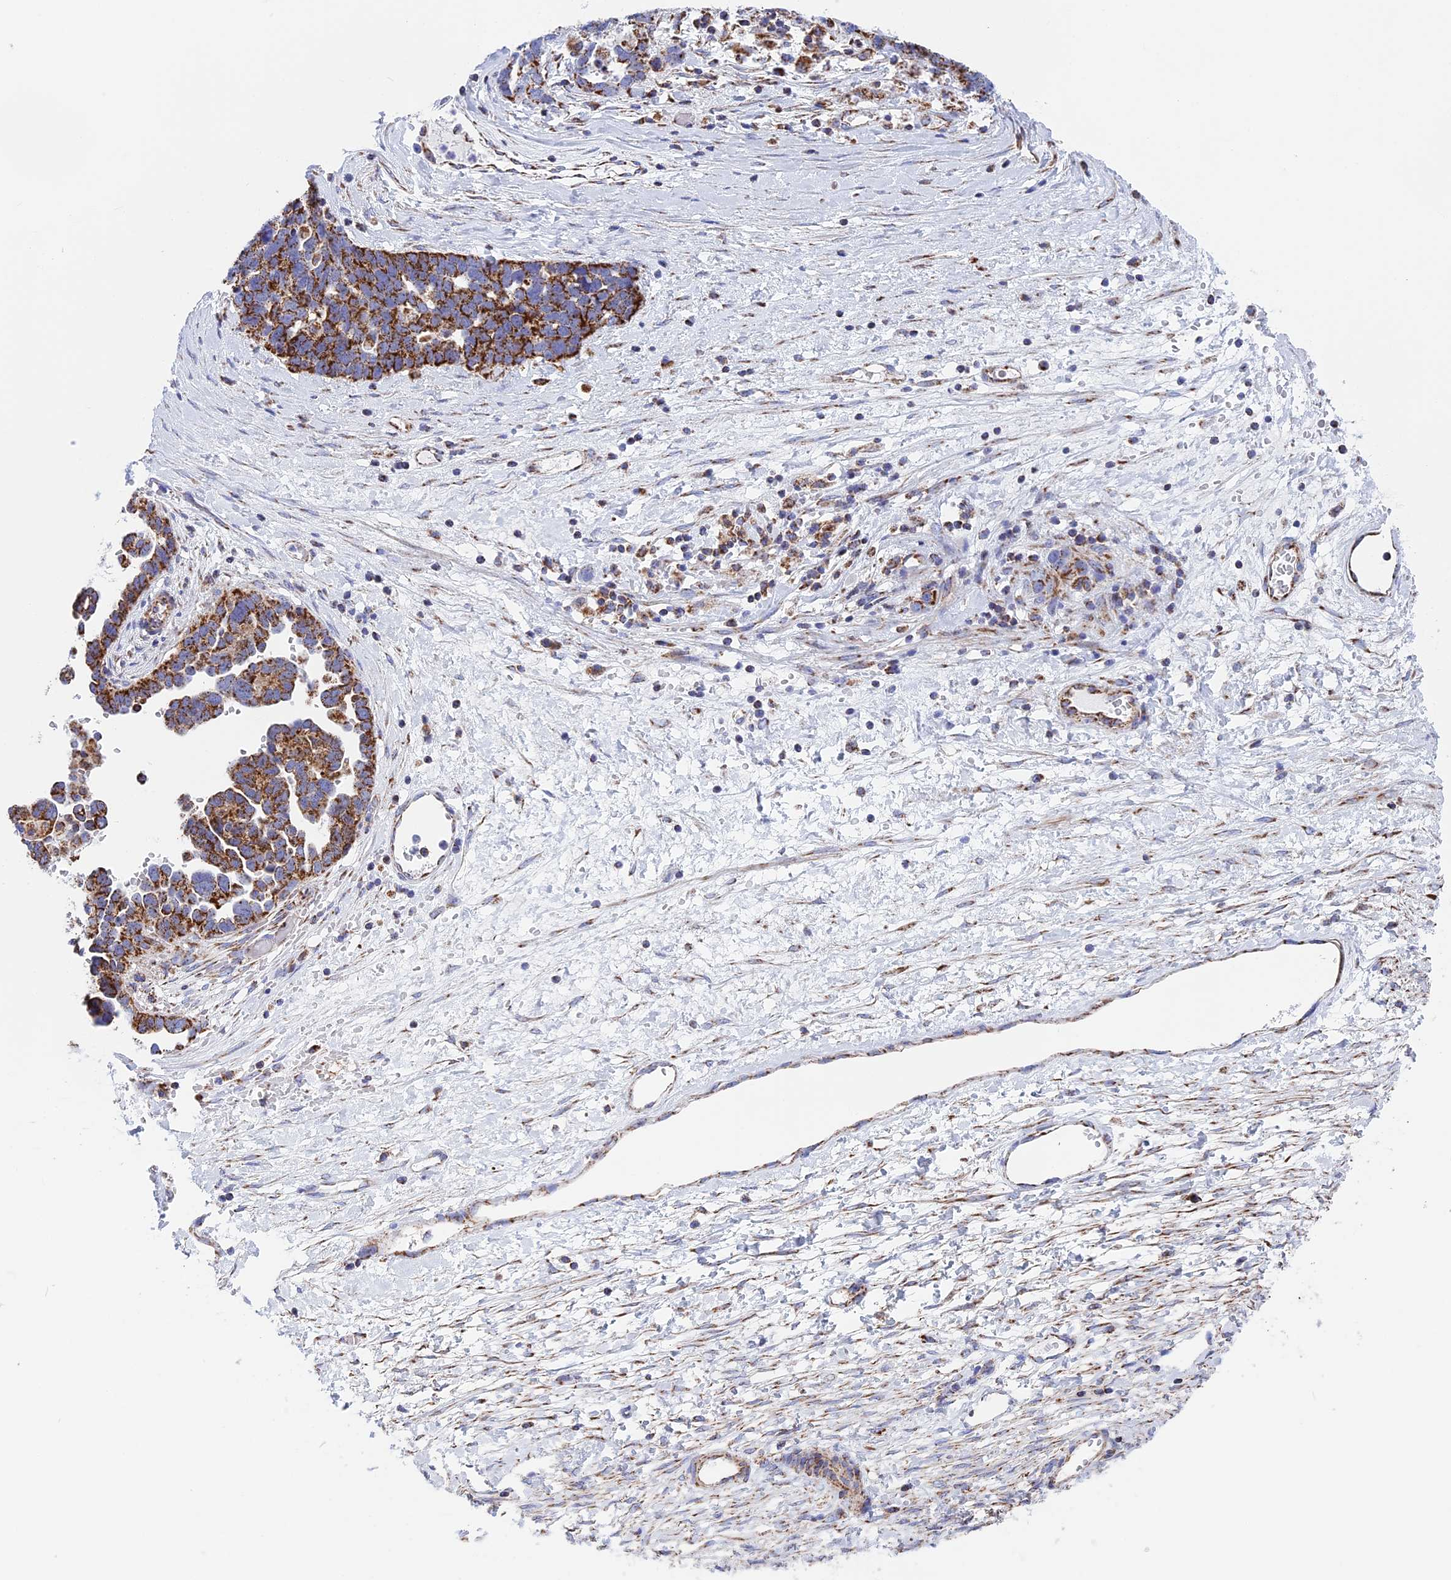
{"staining": {"intensity": "strong", "quantity": ">75%", "location": "cytoplasmic/membranous"}, "tissue": "ovarian cancer", "cell_type": "Tumor cells", "image_type": "cancer", "snomed": [{"axis": "morphology", "description": "Cystadenocarcinoma, serous, NOS"}, {"axis": "topography", "description": "Ovary"}], "caption": "An image of human ovarian cancer stained for a protein shows strong cytoplasmic/membranous brown staining in tumor cells.", "gene": "NDUFA5", "patient": {"sex": "female", "age": 54}}